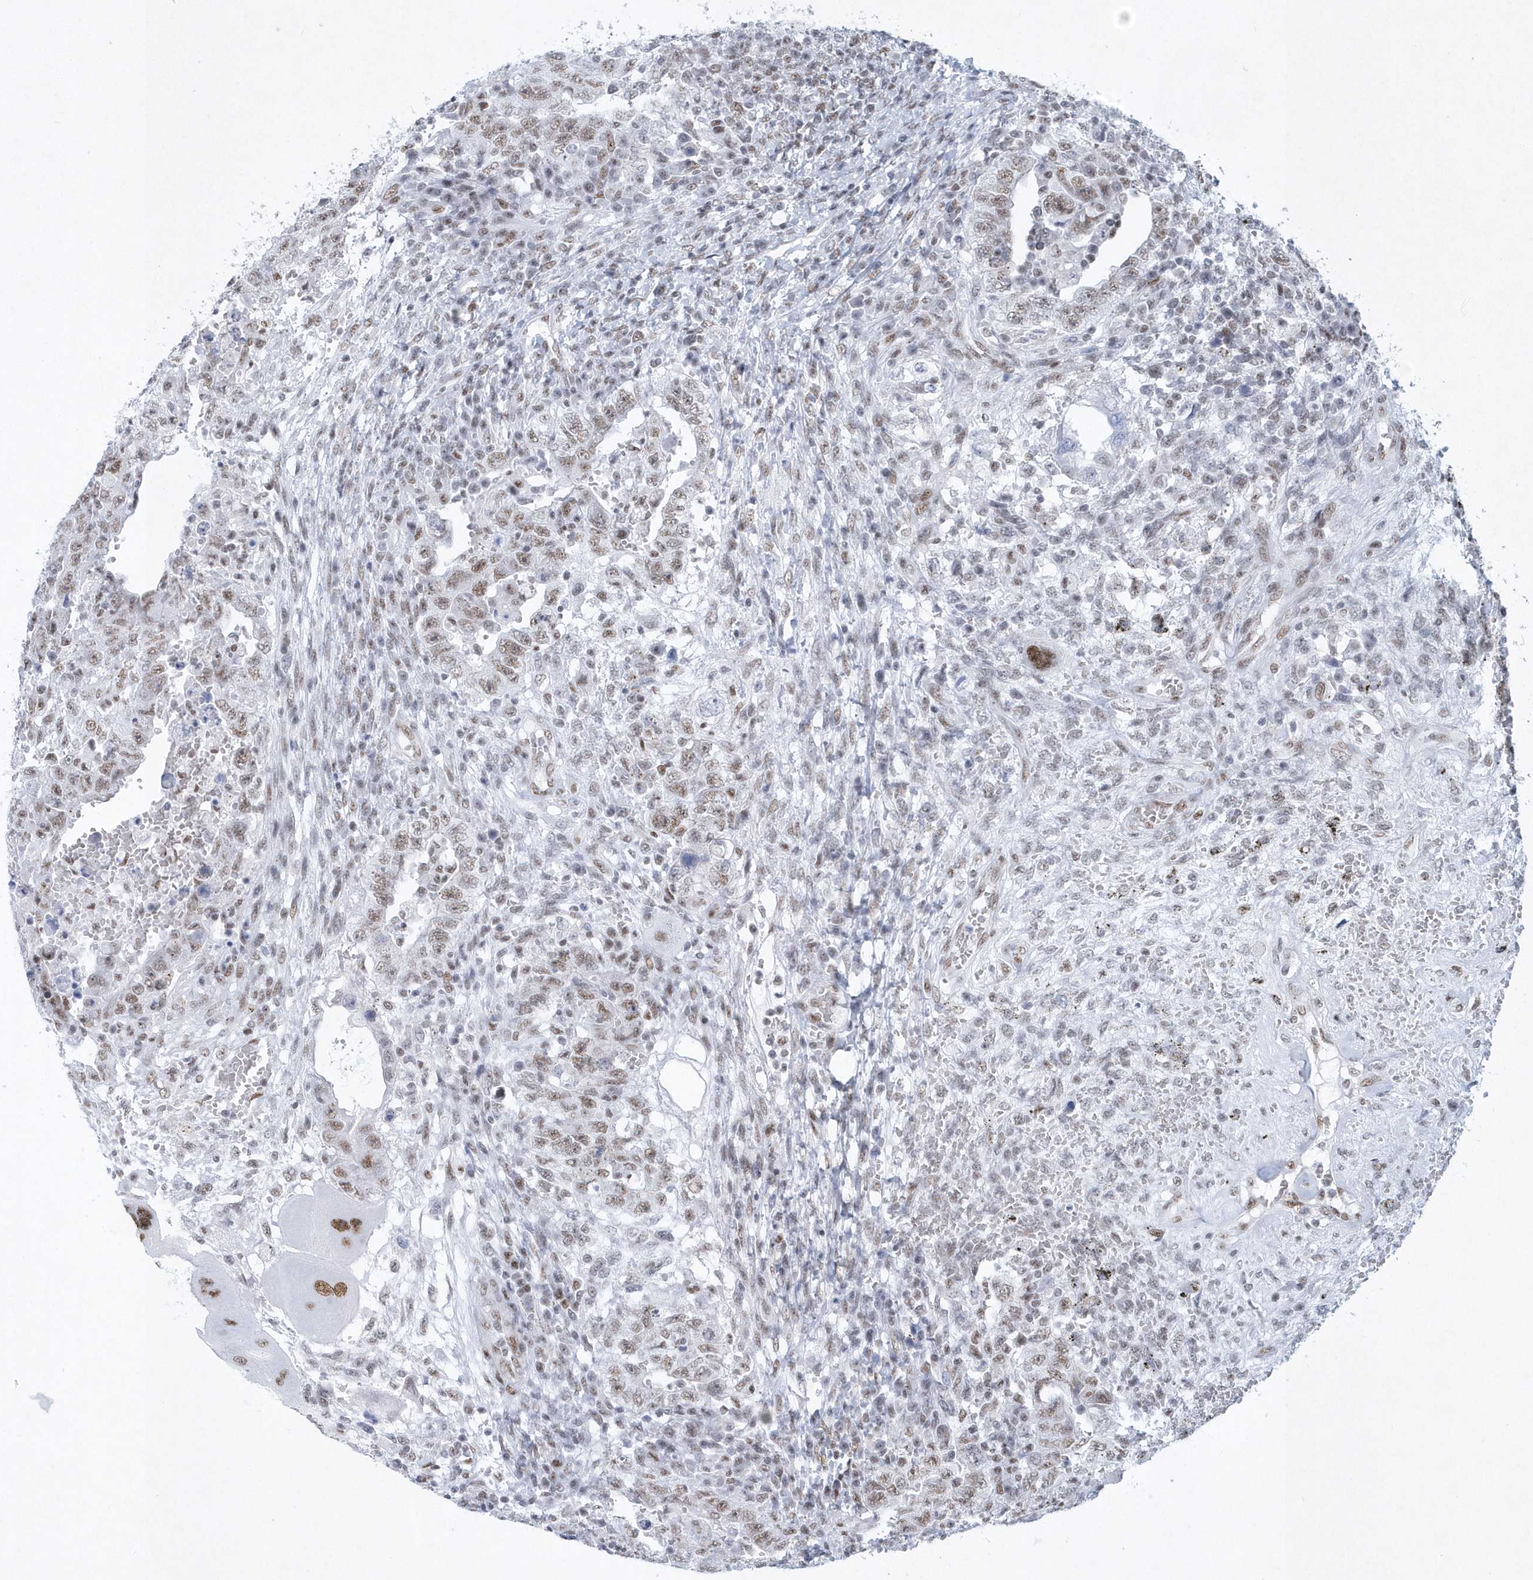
{"staining": {"intensity": "moderate", "quantity": ">75%", "location": "nuclear"}, "tissue": "testis cancer", "cell_type": "Tumor cells", "image_type": "cancer", "snomed": [{"axis": "morphology", "description": "Carcinoma, Embryonal, NOS"}, {"axis": "topography", "description": "Testis"}], "caption": "DAB (3,3'-diaminobenzidine) immunohistochemical staining of embryonal carcinoma (testis) displays moderate nuclear protein positivity in about >75% of tumor cells.", "gene": "DCLRE1A", "patient": {"sex": "male", "age": 26}}